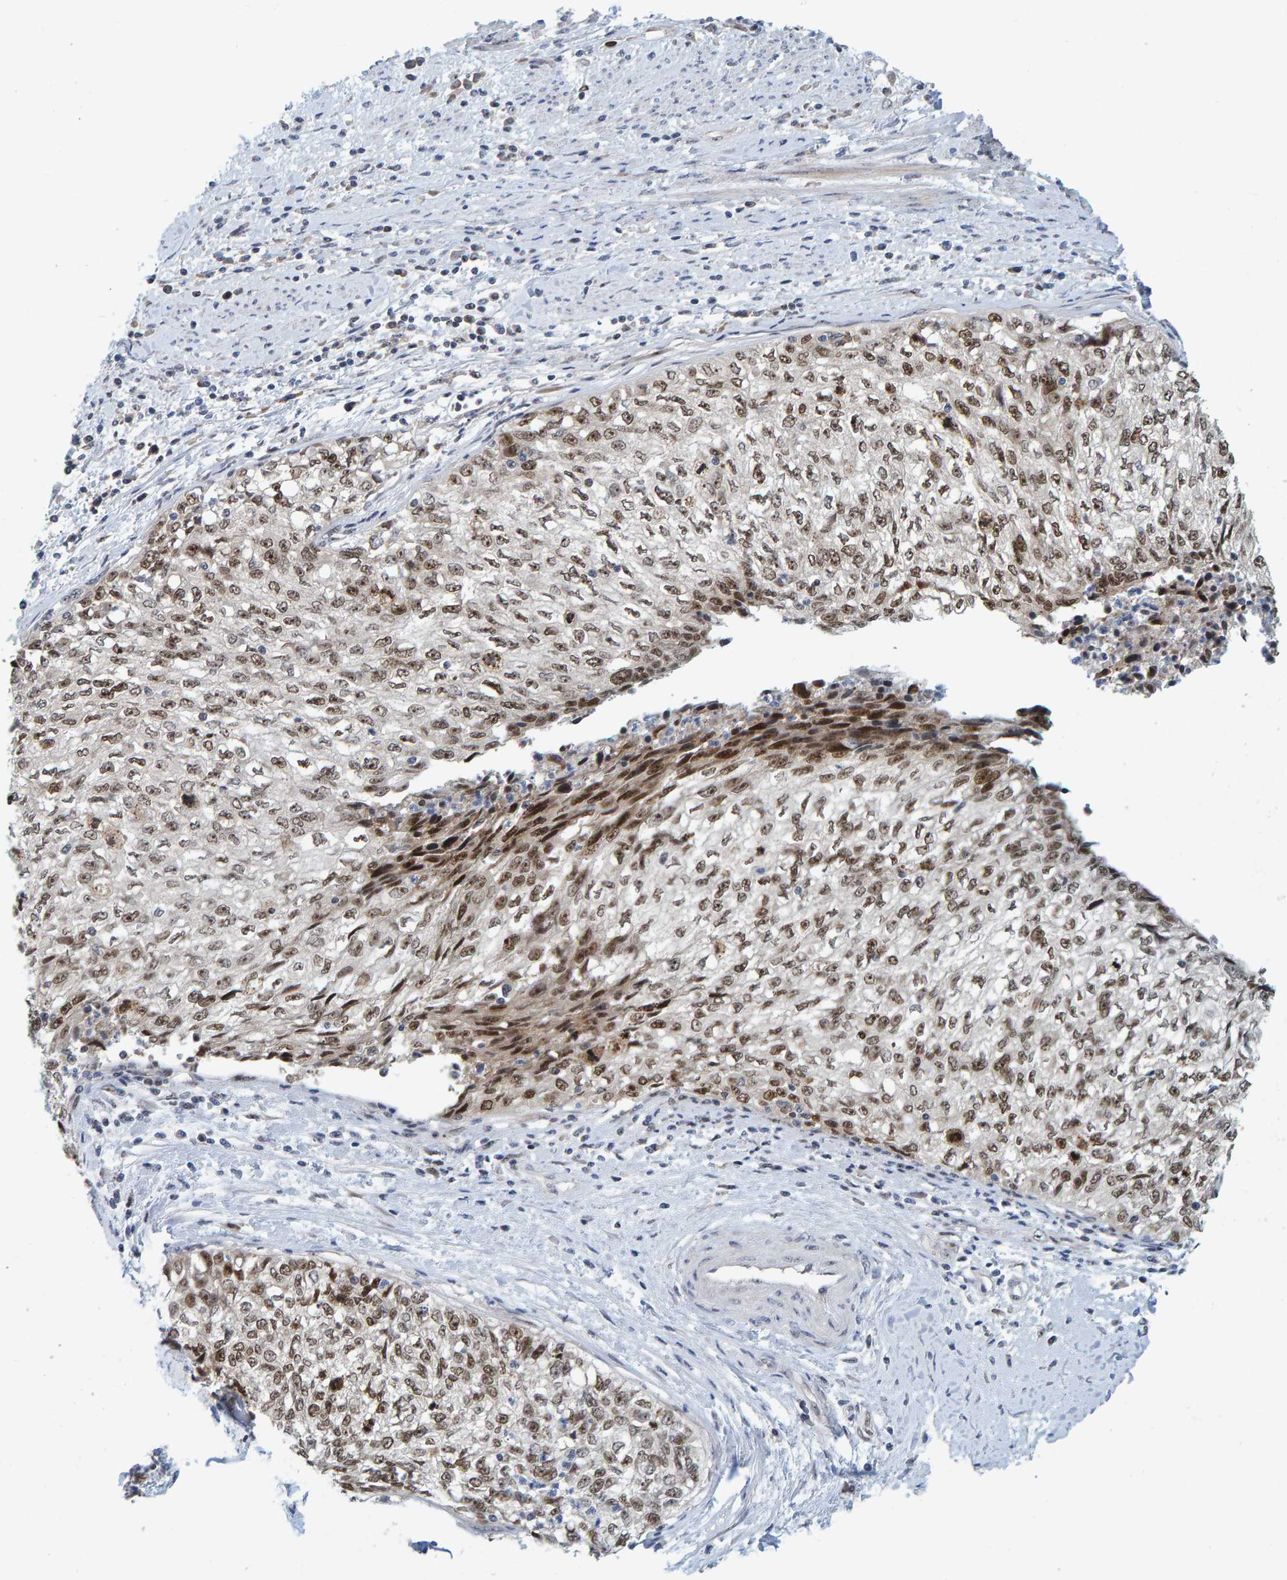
{"staining": {"intensity": "moderate", "quantity": ">75%", "location": "nuclear"}, "tissue": "cervical cancer", "cell_type": "Tumor cells", "image_type": "cancer", "snomed": [{"axis": "morphology", "description": "Squamous cell carcinoma, NOS"}, {"axis": "topography", "description": "Cervix"}], "caption": "Immunohistochemistry (IHC) (DAB) staining of human cervical cancer (squamous cell carcinoma) displays moderate nuclear protein expression in about >75% of tumor cells.", "gene": "POLR1E", "patient": {"sex": "female", "age": 57}}